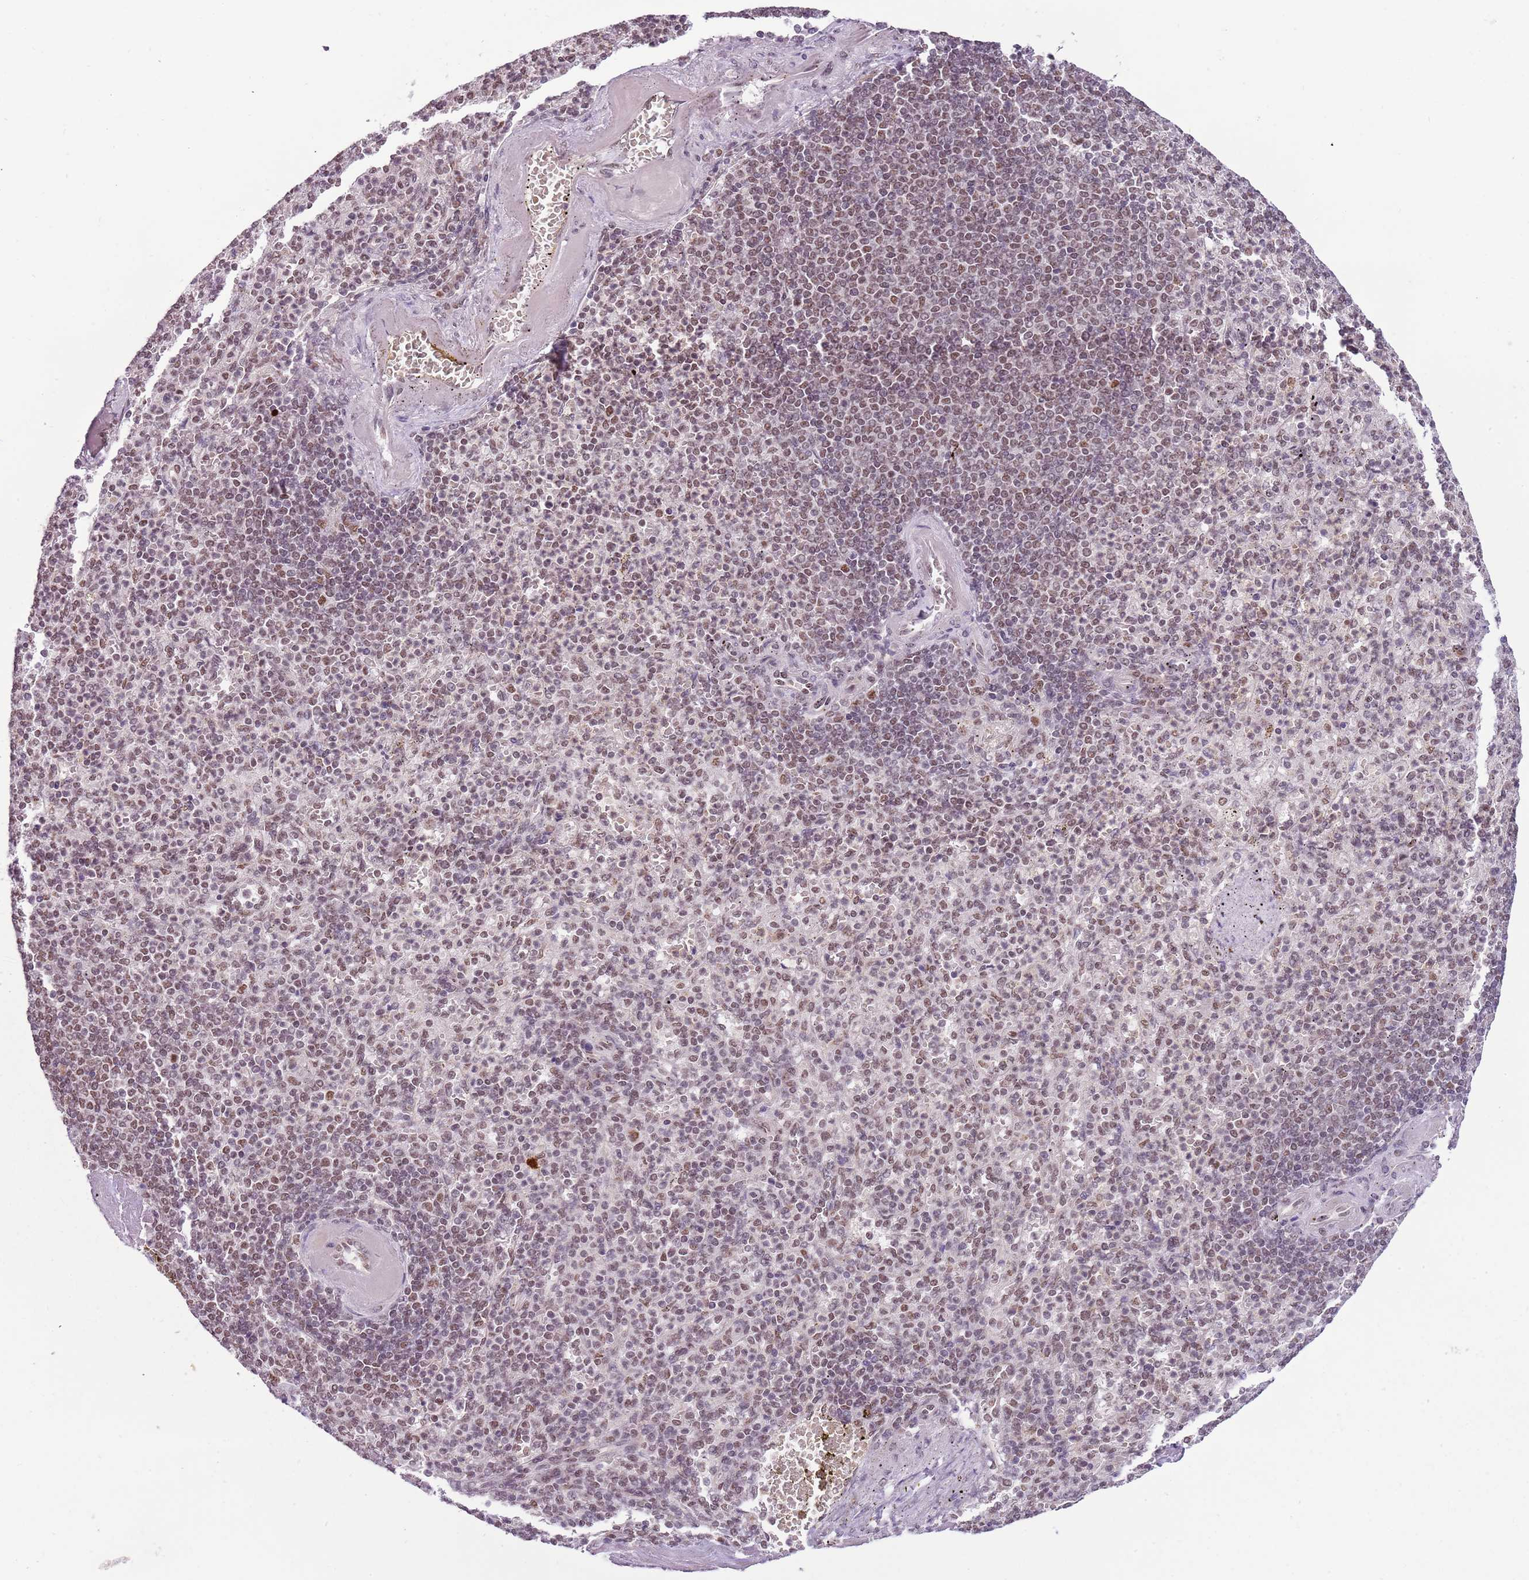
{"staining": {"intensity": "moderate", "quantity": "25%-75%", "location": "nuclear"}, "tissue": "spleen", "cell_type": "Cells in red pulp", "image_type": "normal", "snomed": [{"axis": "morphology", "description": "Normal tissue, NOS"}, {"axis": "topography", "description": "Spleen"}], "caption": "The image demonstrates a brown stain indicating the presence of a protein in the nuclear of cells in red pulp in spleen.", "gene": "FAM120AOS", "patient": {"sex": "female", "age": 74}}